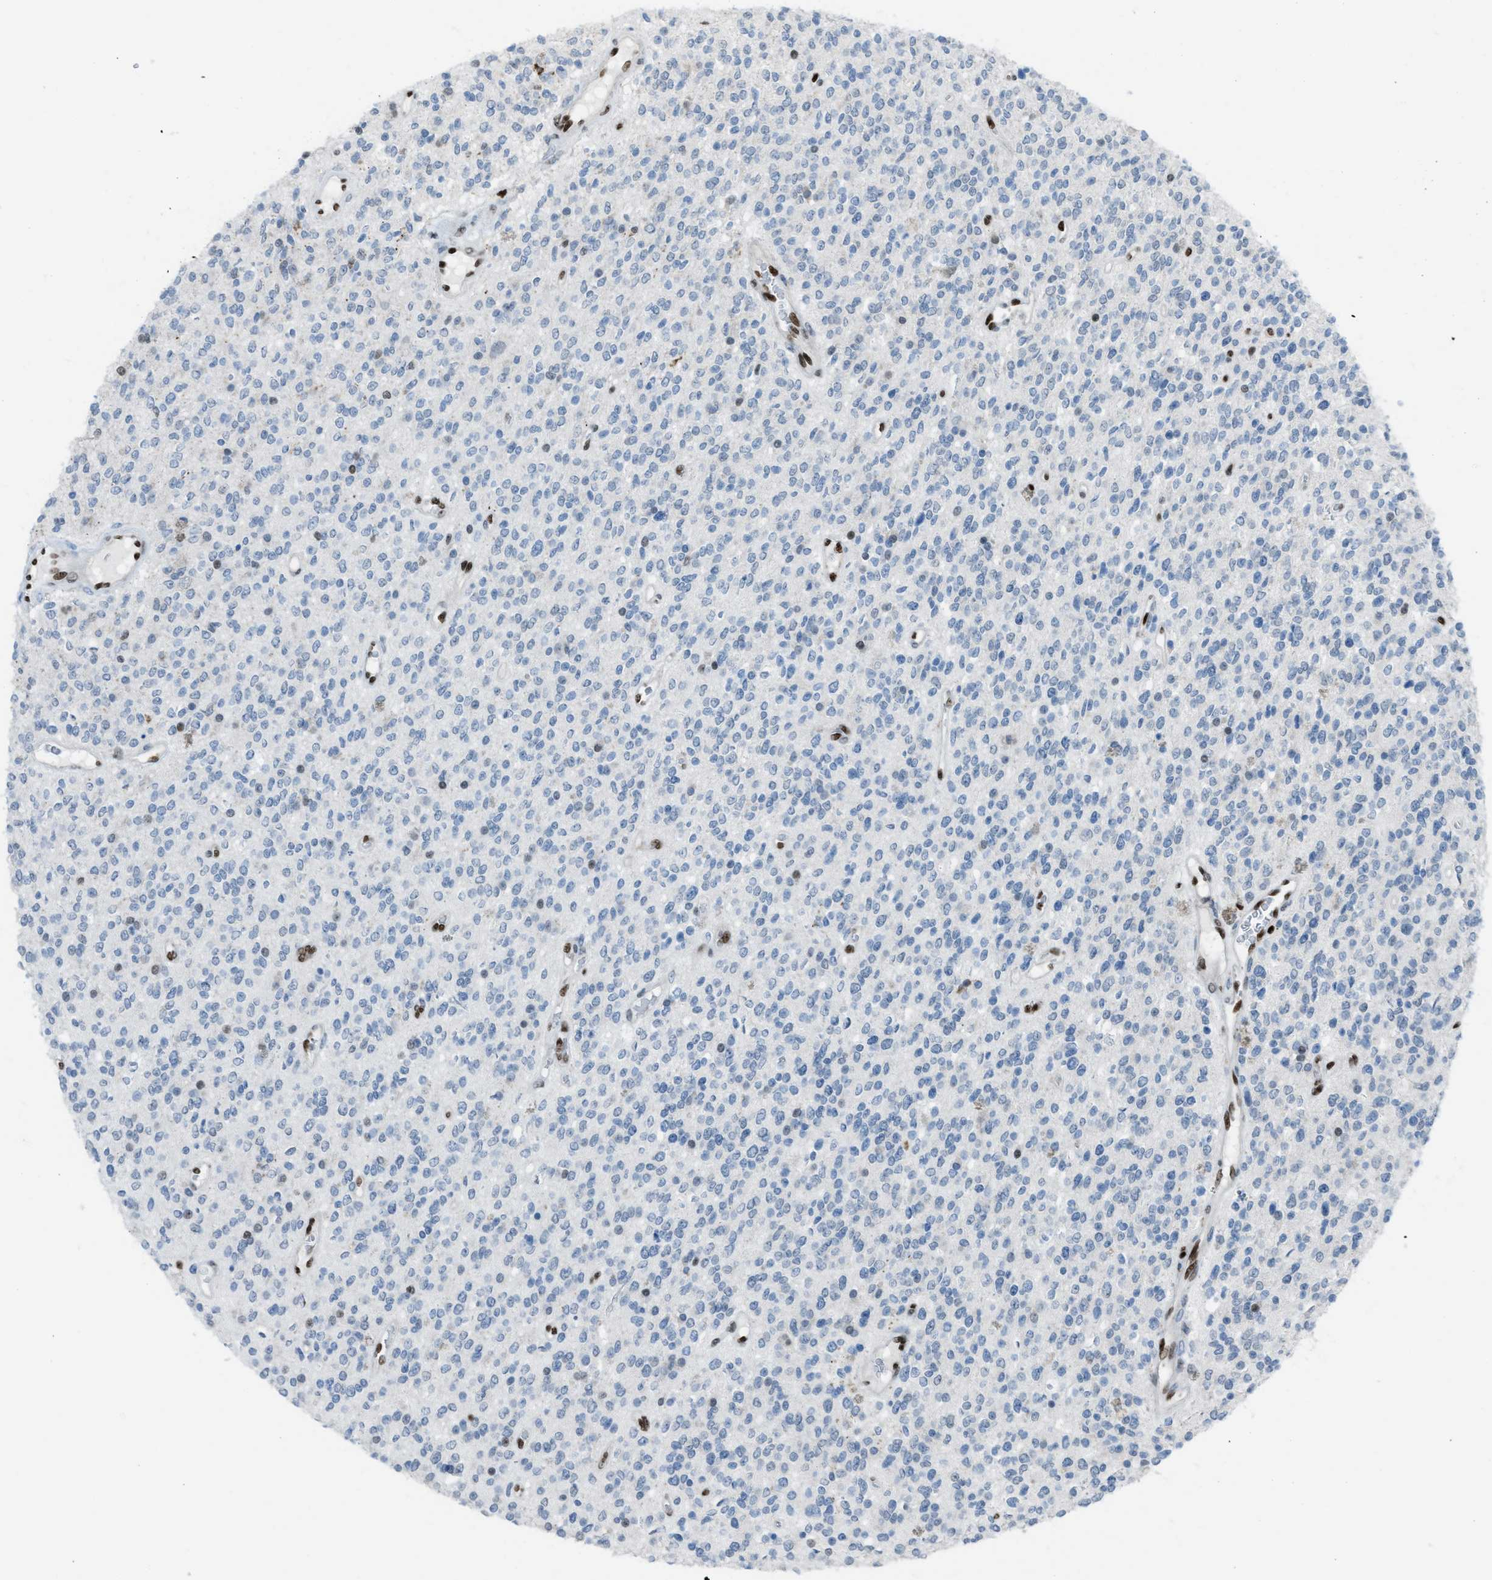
{"staining": {"intensity": "moderate", "quantity": "<25%", "location": "nuclear"}, "tissue": "glioma", "cell_type": "Tumor cells", "image_type": "cancer", "snomed": [{"axis": "morphology", "description": "Glioma, malignant, High grade"}, {"axis": "topography", "description": "Brain"}], "caption": "This histopathology image displays immunohistochemistry staining of glioma, with low moderate nuclear staining in approximately <25% of tumor cells.", "gene": "SLFN5", "patient": {"sex": "male", "age": 34}}